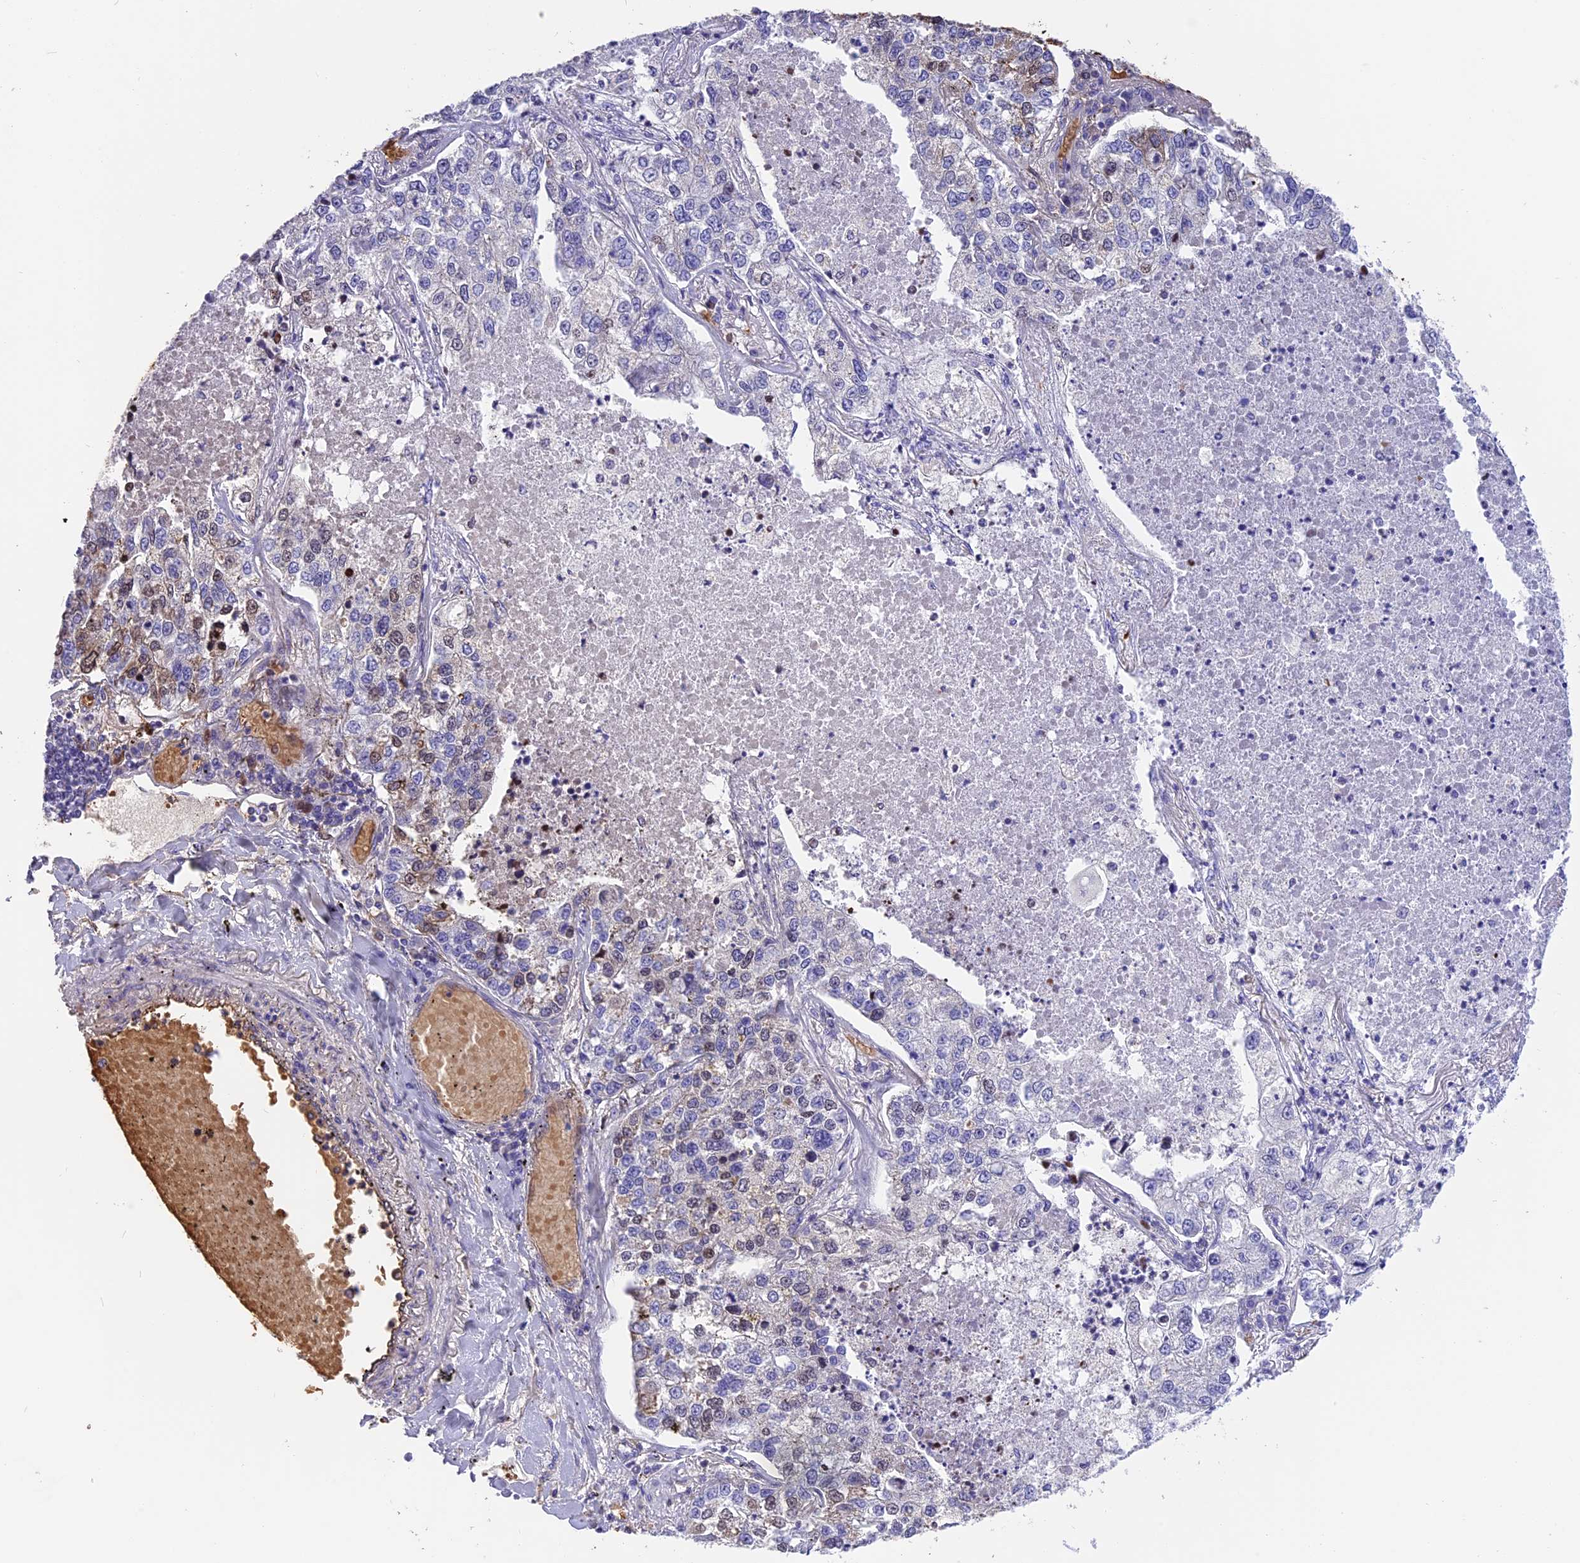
{"staining": {"intensity": "weak", "quantity": "<25%", "location": "nuclear"}, "tissue": "lung cancer", "cell_type": "Tumor cells", "image_type": "cancer", "snomed": [{"axis": "morphology", "description": "Adenocarcinoma, NOS"}, {"axis": "topography", "description": "Lung"}], "caption": "Photomicrograph shows no protein positivity in tumor cells of lung cancer (adenocarcinoma) tissue. (Immunohistochemistry (ihc), brightfield microscopy, high magnification).", "gene": "TNNC2", "patient": {"sex": "male", "age": 49}}